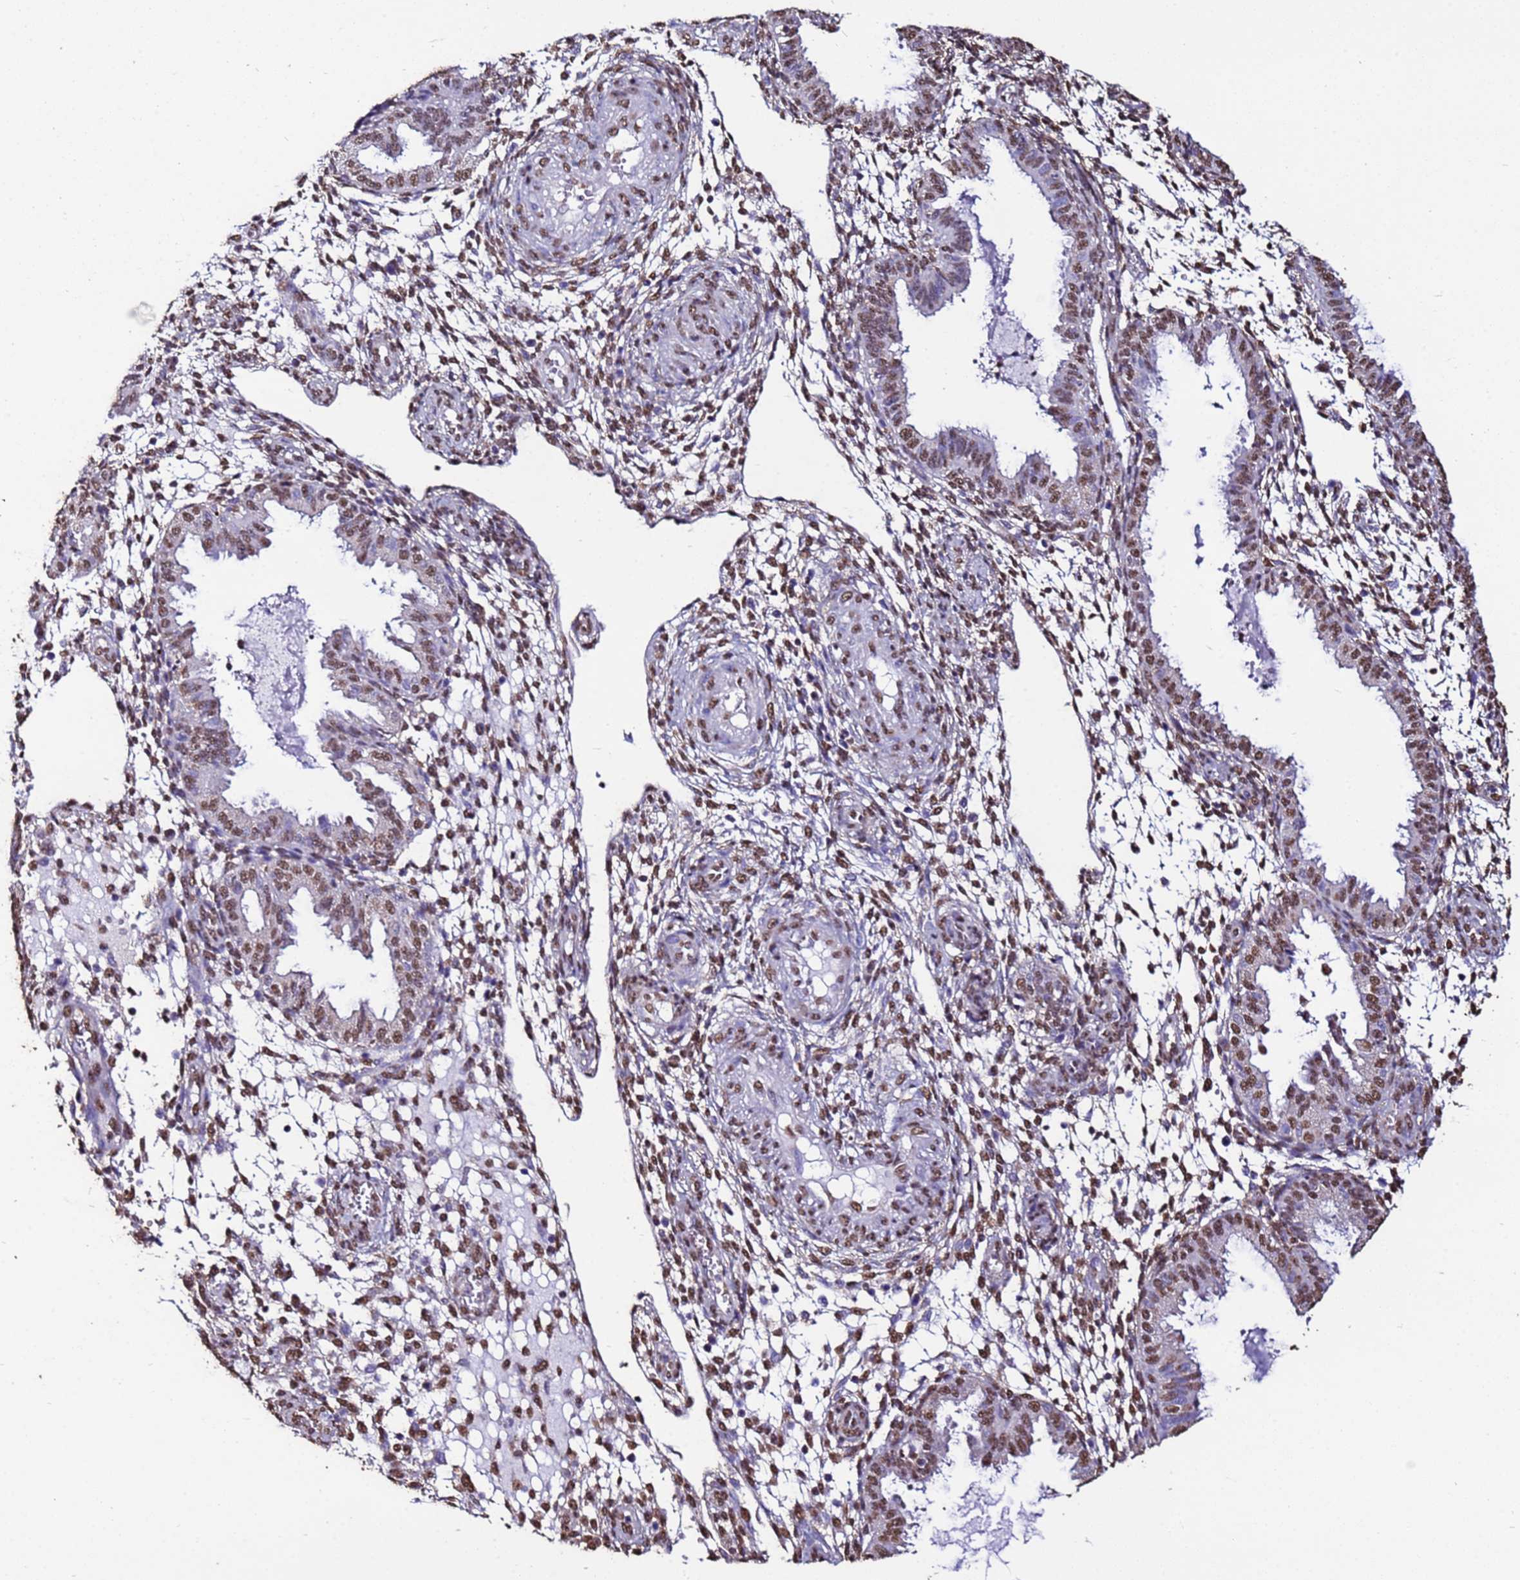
{"staining": {"intensity": "moderate", "quantity": "25%-75%", "location": "cytoplasmic/membranous,nuclear"}, "tissue": "endometrium", "cell_type": "Cells in endometrial stroma", "image_type": "normal", "snomed": [{"axis": "morphology", "description": "Normal tissue, NOS"}, {"axis": "topography", "description": "Endometrium"}], "caption": "Immunohistochemical staining of normal endometrium exhibits medium levels of moderate cytoplasmic/membranous,nuclear expression in approximately 25%-75% of cells in endometrial stroma.", "gene": "TRIP6", "patient": {"sex": "female", "age": 33}}